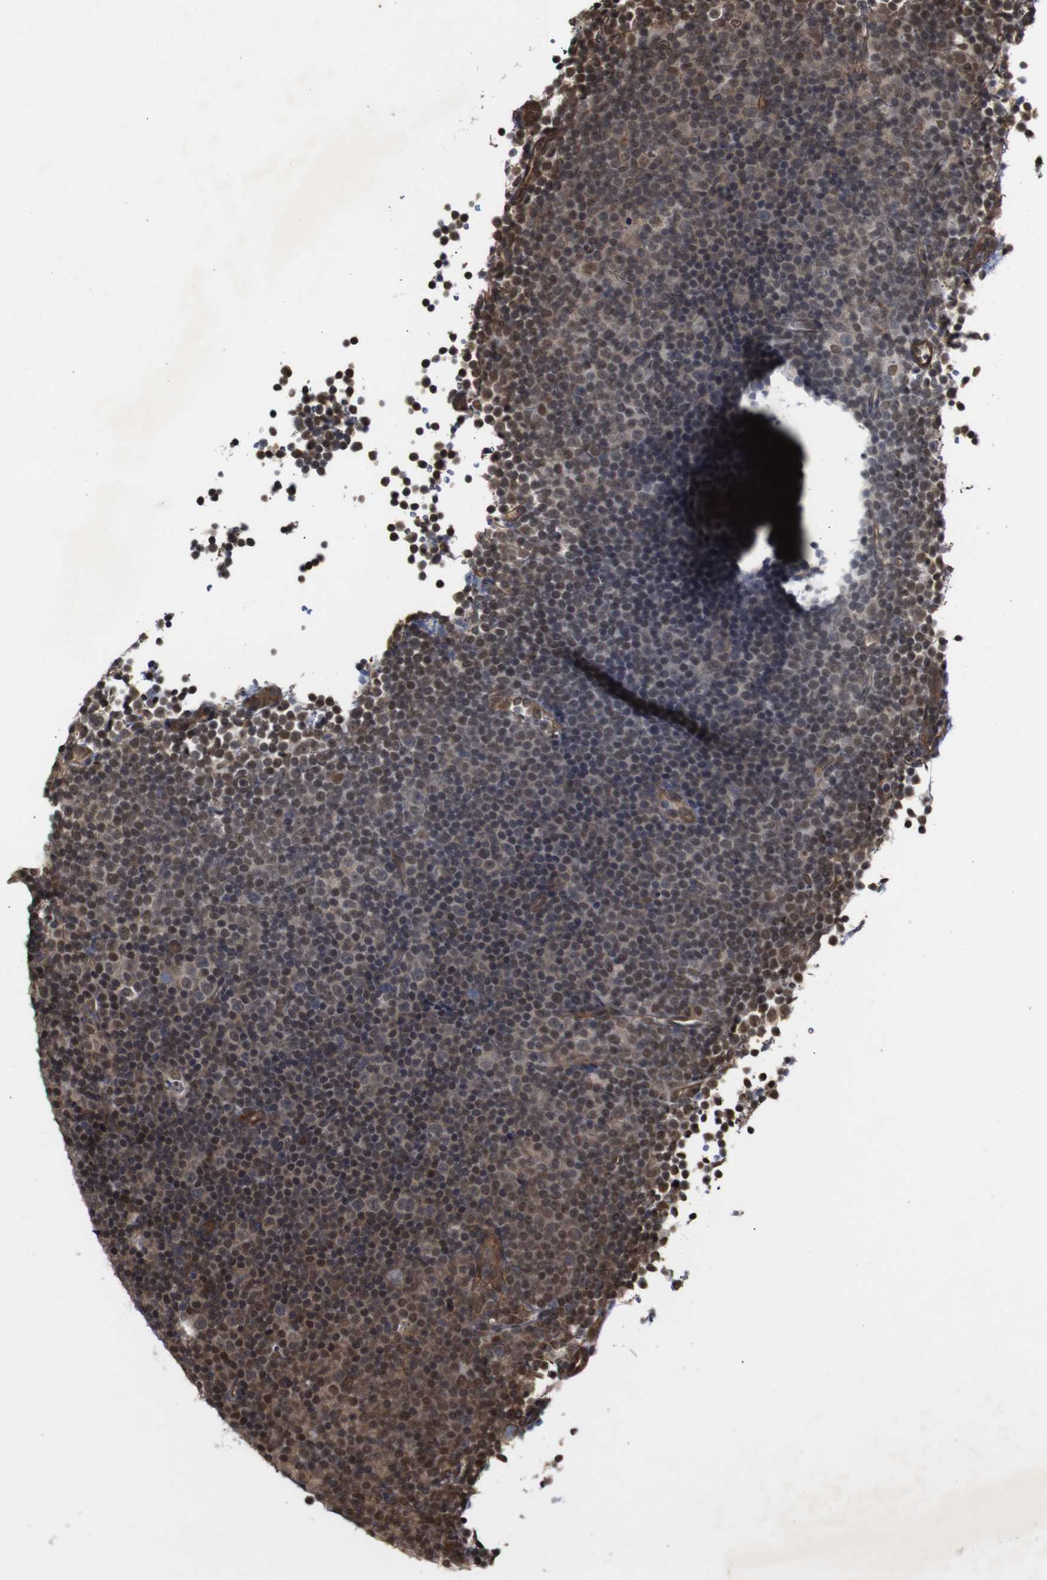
{"staining": {"intensity": "strong", "quantity": "<25%", "location": "nuclear"}, "tissue": "lymphoma", "cell_type": "Tumor cells", "image_type": "cancer", "snomed": [{"axis": "morphology", "description": "Malignant lymphoma, non-Hodgkin's type, Low grade"}, {"axis": "topography", "description": "Lymph node"}], "caption": "Human lymphoma stained with a protein marker displays strong staining in tumor cells.", "gene": "NANOS1", "patient": {"sex": "female", "age": 67}}